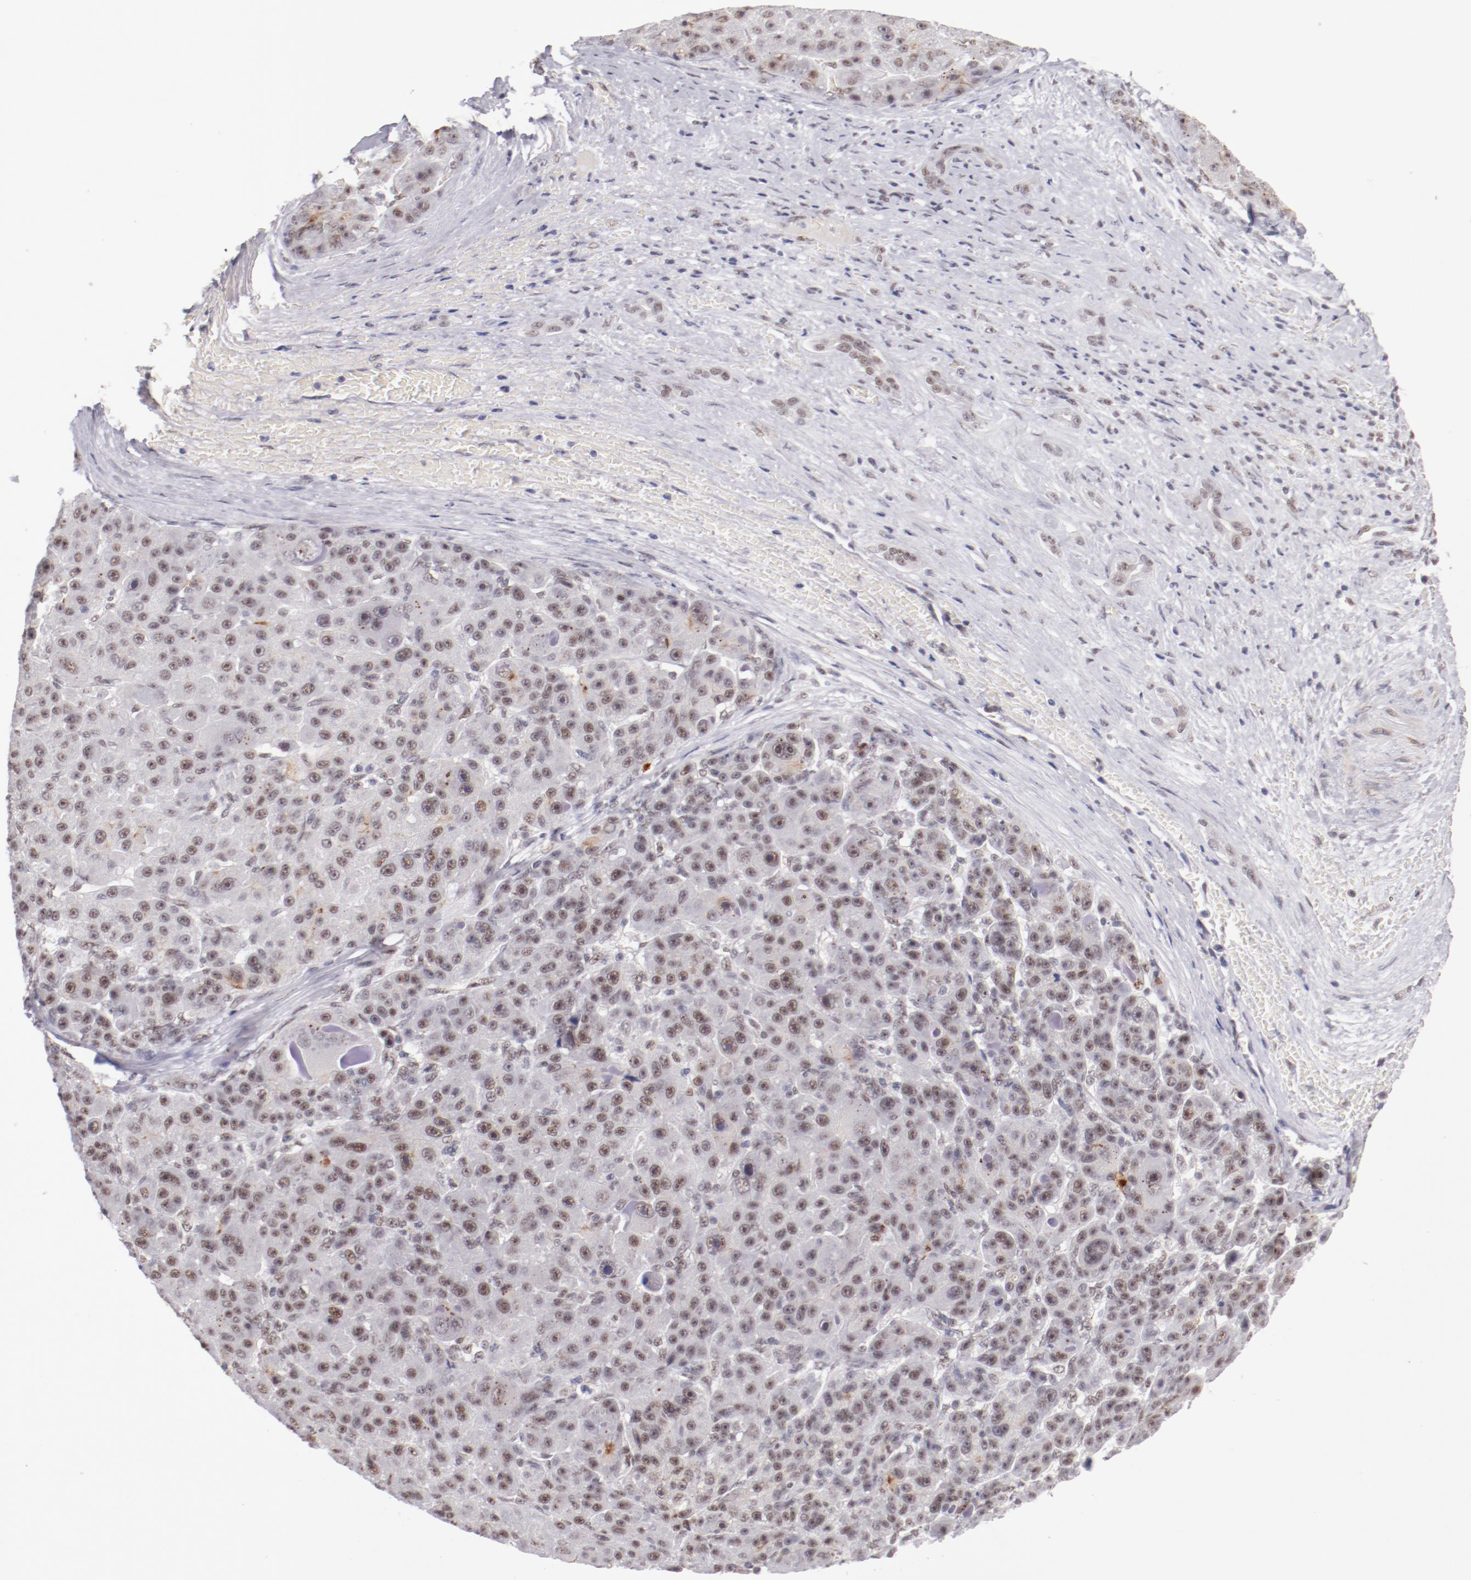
{"staining": {"intensity": "moderate", "quantity": ">75%", "location": "nuclear"}, "tissue": "liver cancer", "cell_type": "Tumor cells", "image_type": "cancer", "snomed": [{"axis": "morphology", "description": "Carcinoma, Hepatocellular, NOS"}, {"axis": "topography", "description": "Liver"}], "caption": "Tumor cells show medium levels of moderate nuclear expression in about >75% of cells in liver hepatocellular carcinoma.", "gene": "TFAP4", "patient": {"sex": "male", "age": 76}}